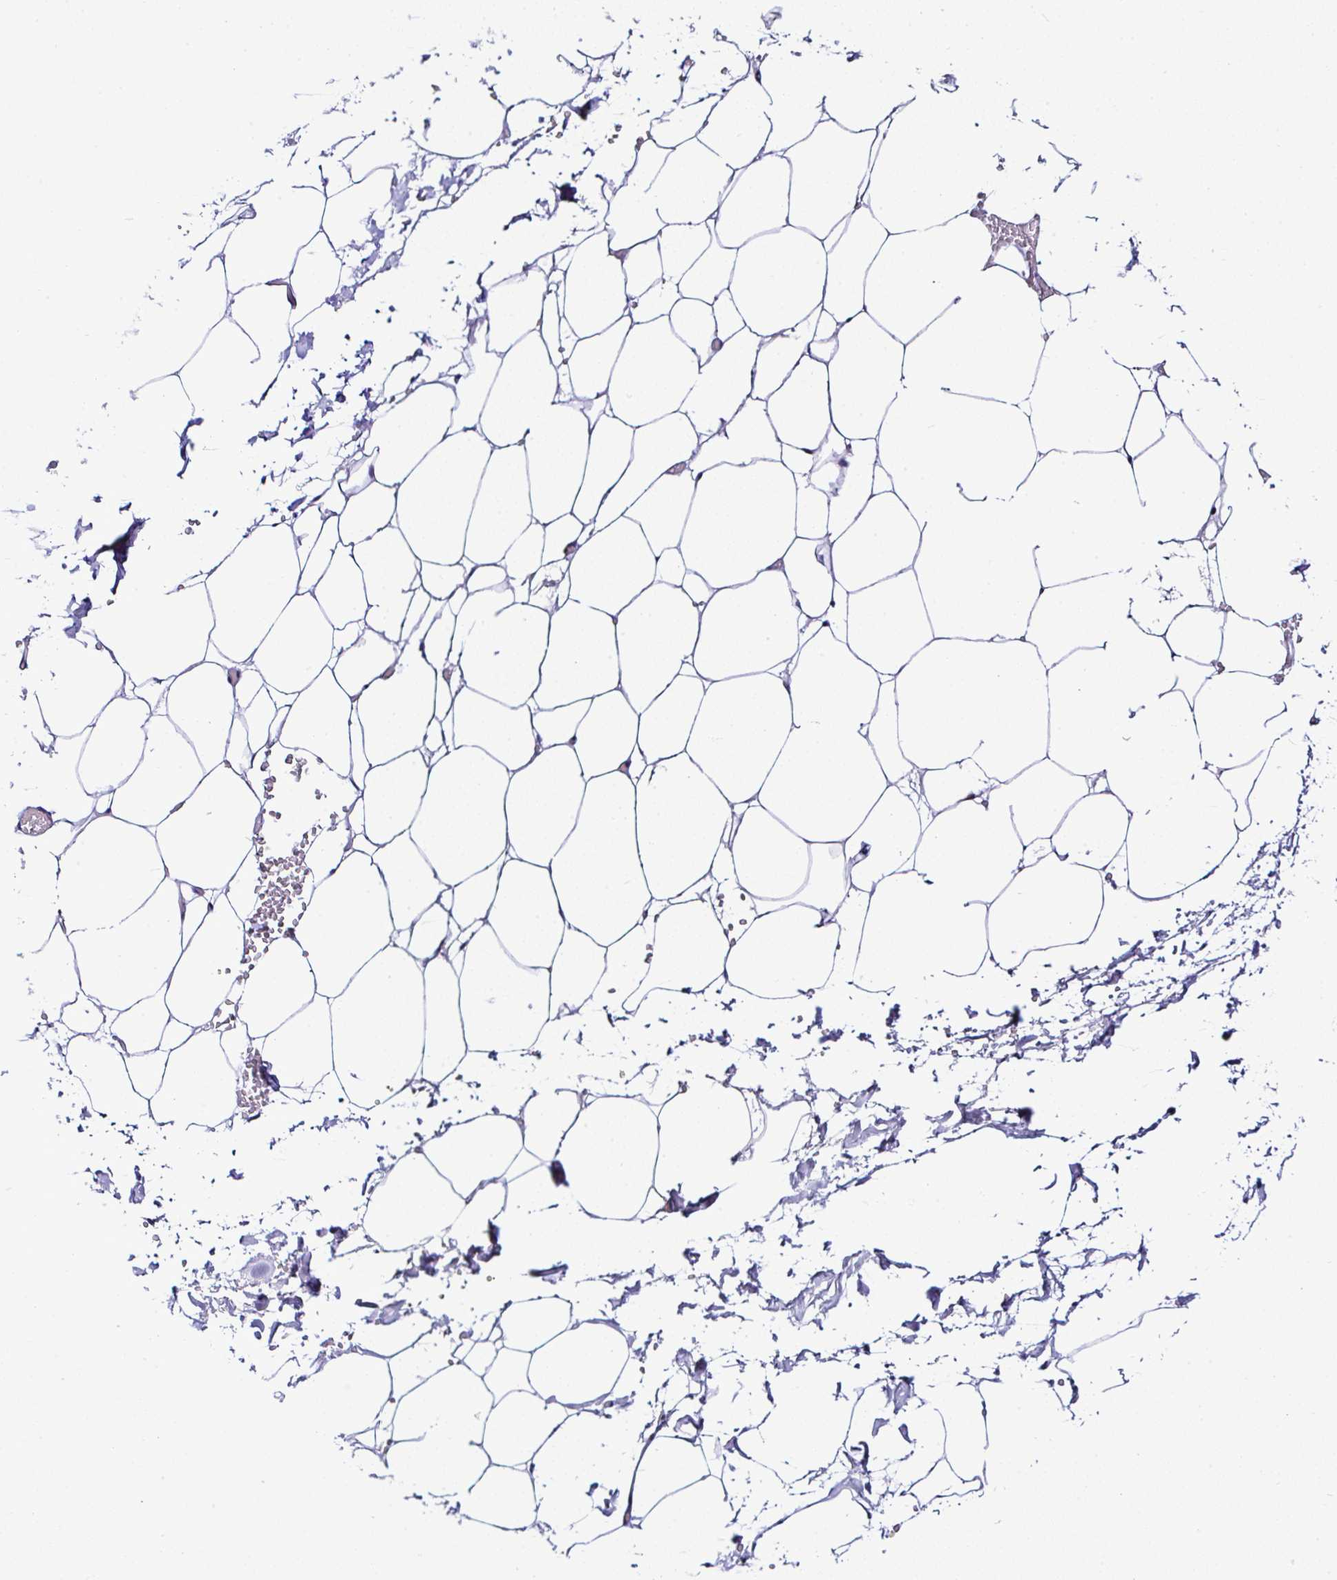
{"staining": {"intensity": "negative", "quantity": "none", "location": "none"}, "tissue": "adipose tissue", "cell_type": "Adipocytes", "image_type": "normal", "snomed": [{"axis": "morphology", "description": "Normal tissue, NOS"}, {"axis": "topography", "description": "Adipose tissue"}, {"axis": "topography", "description": "Vascular tissue"}, {"axis": "topography", "description": "Rectum"}, {"axis": "topography", "description": "Peripheral nerve tissue"}], "caption": "The histopathology image reveals no significant staining in adipocytes of adipose tissue.", "gene": "DR1", "patient": {"sex": "female", "age": 69}}